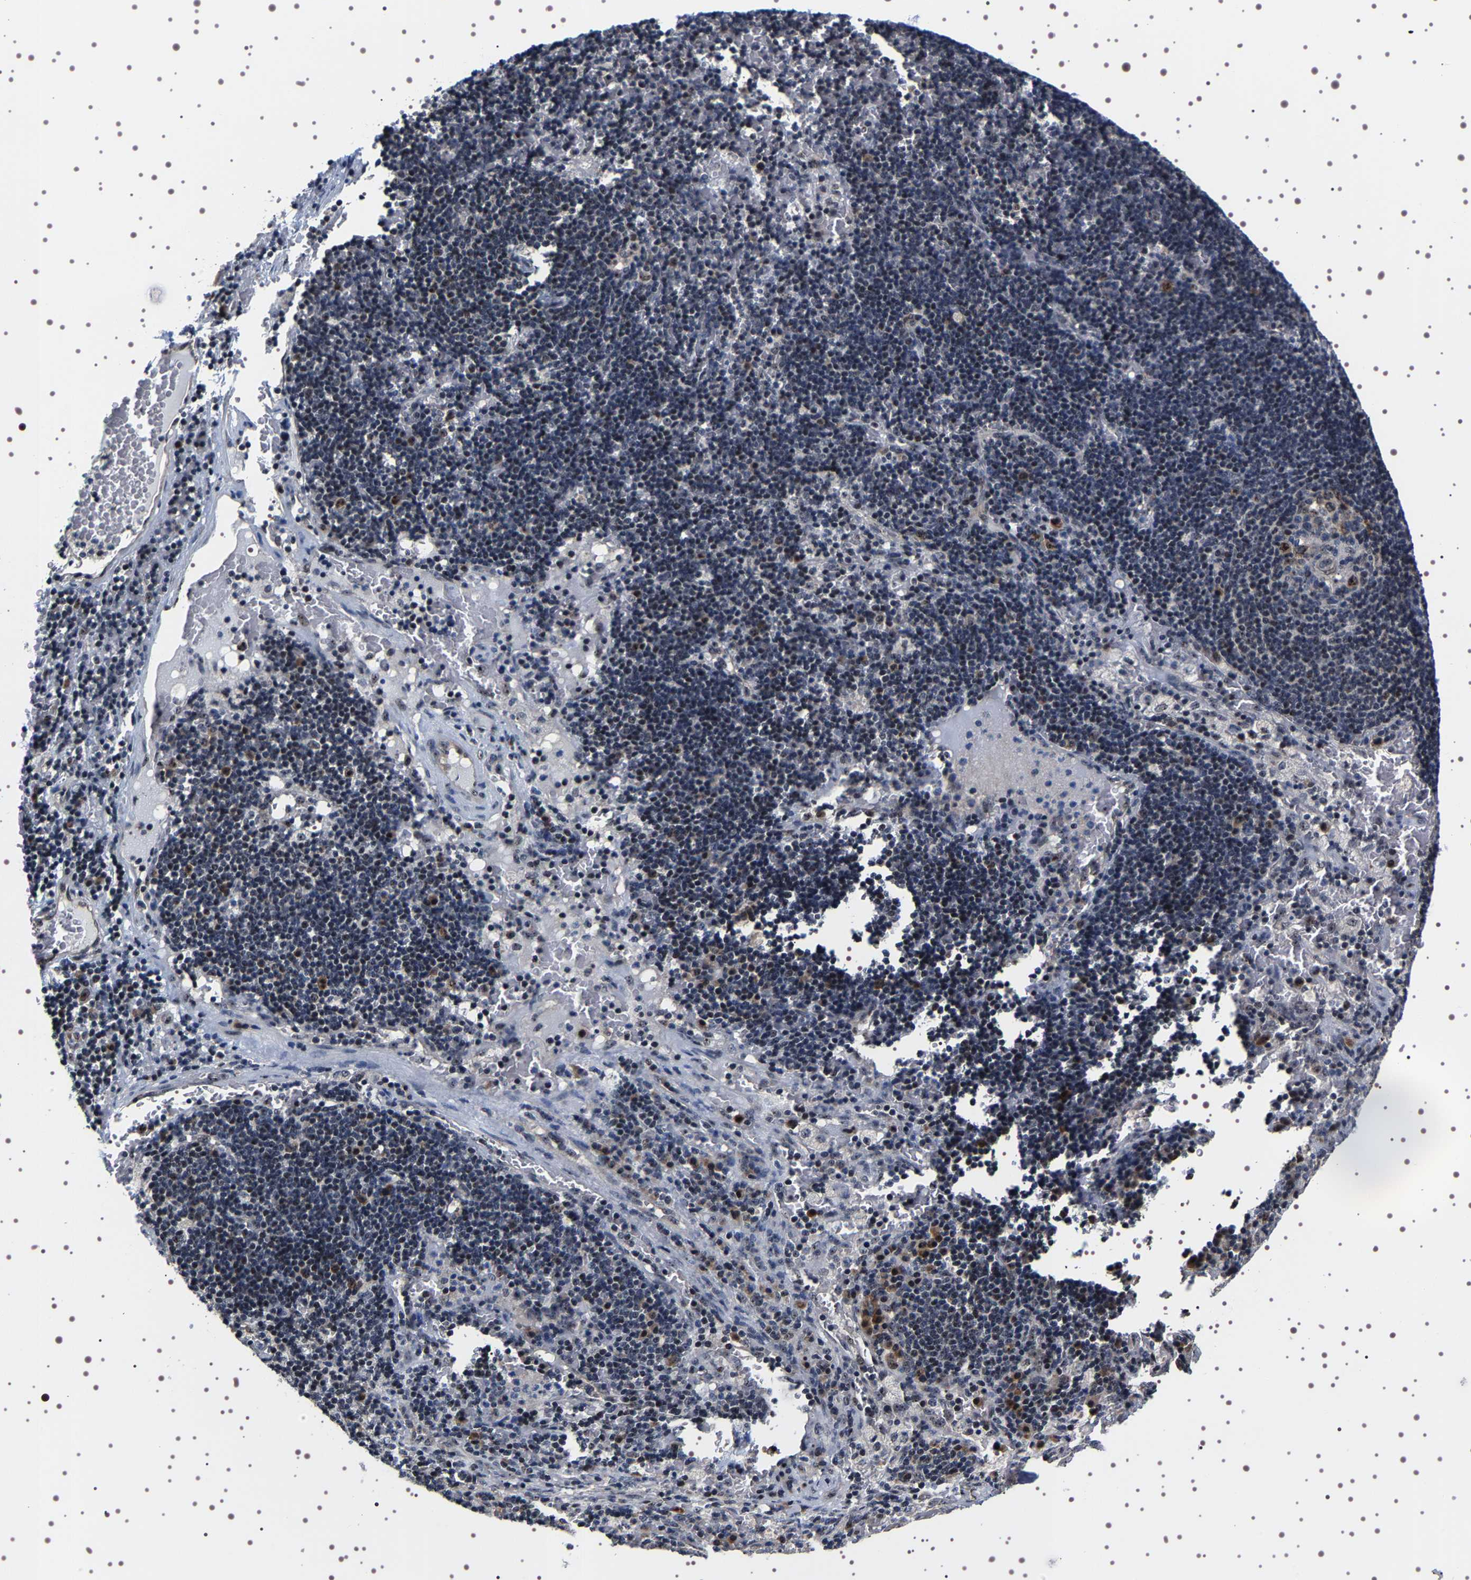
{"staining": {"intensity": "weak", "quantity": ">75%", "location": "nuclear"}, "tissue": "liver cancer", "cell_type": "Tumor cells", "image_type": "cancer", "snomed": [{"axis": "morphology", "description": "Cholangiocarcinoma"}, {"axis": "topography", "description": "Liver"}], "caption": "An immunohistochemistry (IHC) photomicrograph of tumor tissue is shown. Protein staining in brown labels weak nuclear positivity in cholangiocarcinoma (liver) within tumor cells.", "gene": "GNL3", "patient": {"sex": "female", "age": 68}}